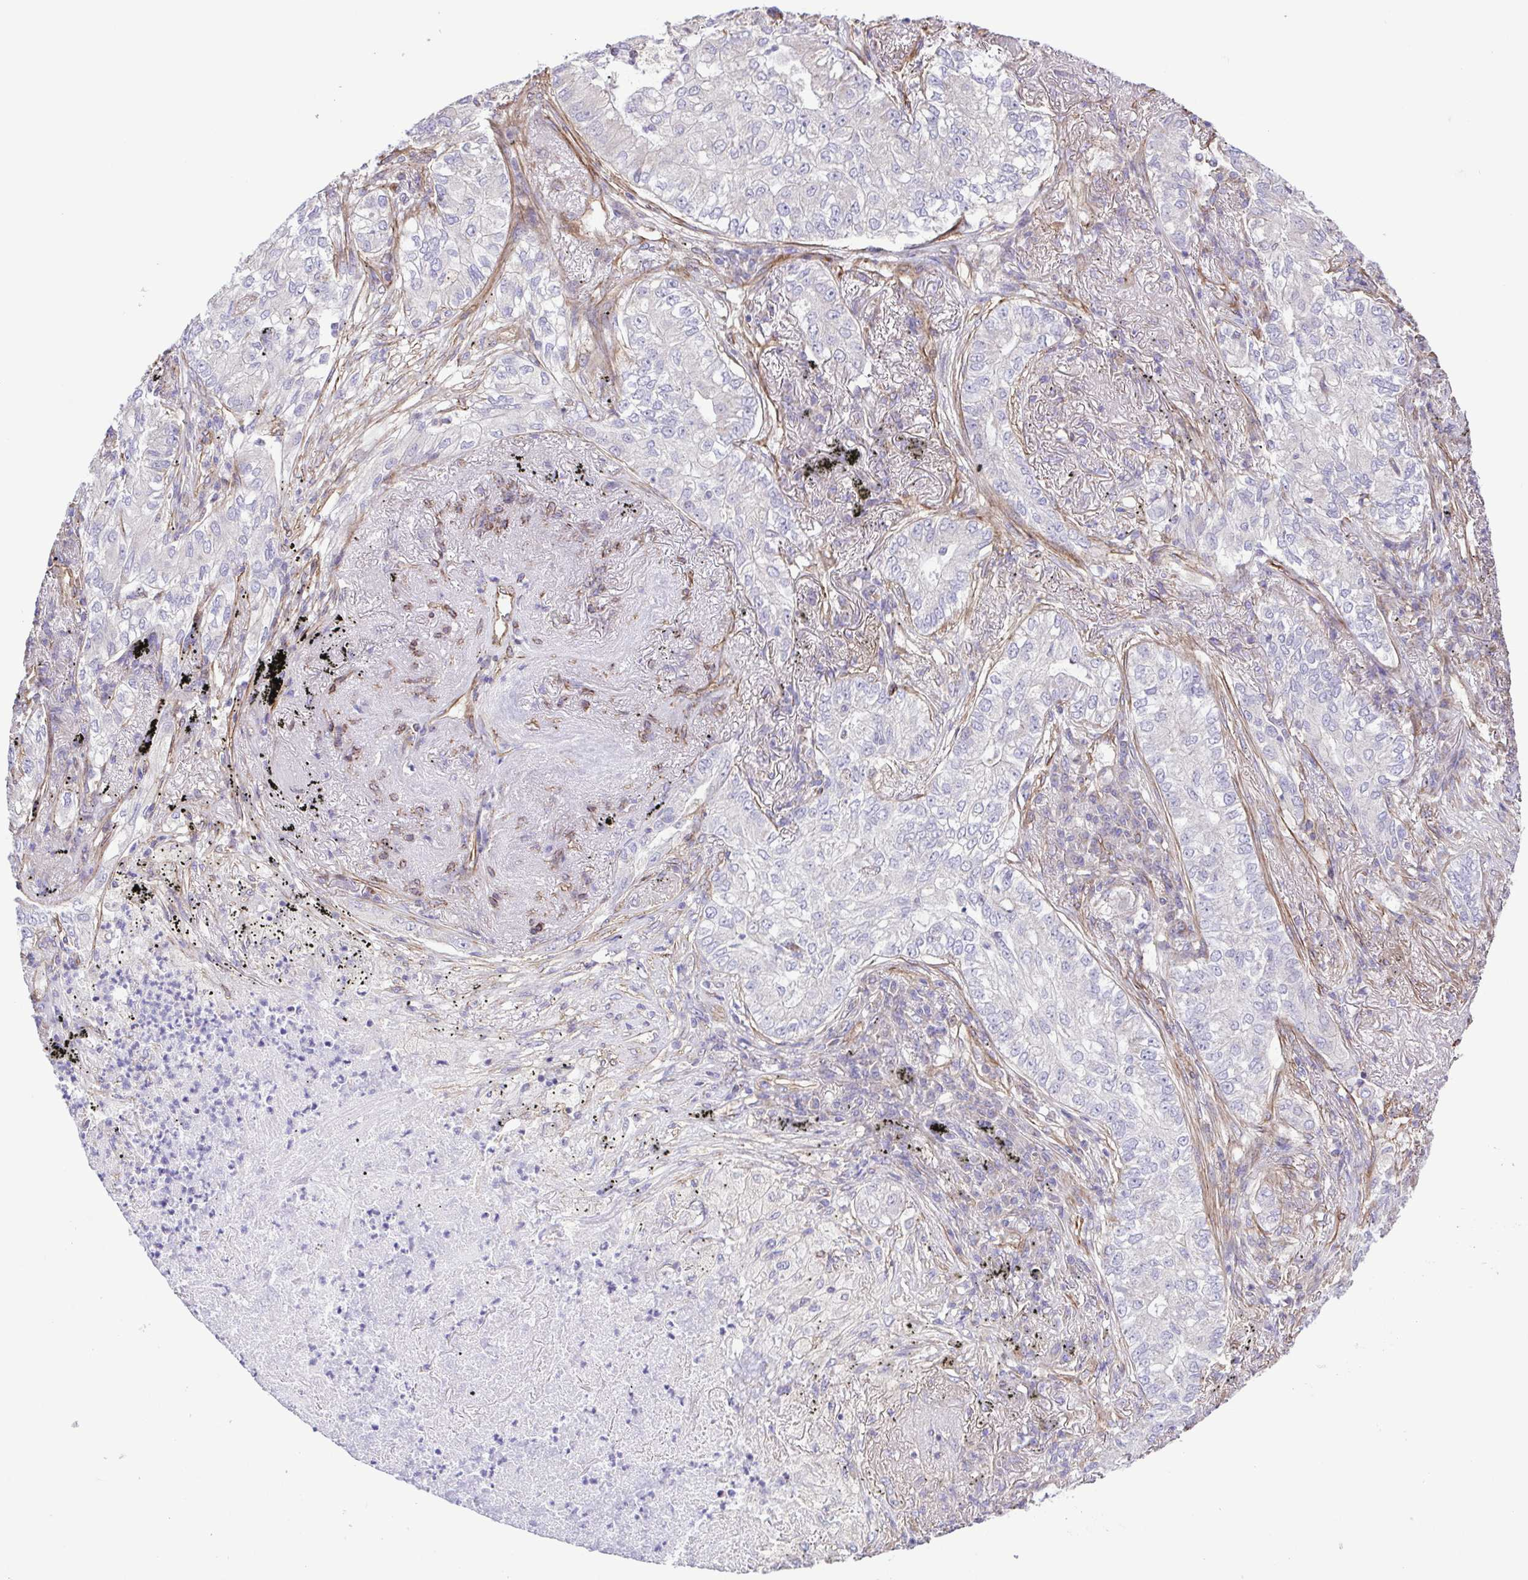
{"staining": {"intensity": "negative", "quantity": "none", "location": "none"}, "tissue": "lung cancer", "cell_type": "Tumor cells", "image_type": "cancer", "snomed": [{"axis": "morphology", "description": "Adenocarcinoma, NOS"}, {"axis": "topography", "description": "Lung"}], "caption": "Immunohistochemistry (IHC) of human lung cancer (adenocarcinoma) reveals no expression in tumor cells.", "gene": "FLT1", "patient": {"sex": "female", "age": 73}}